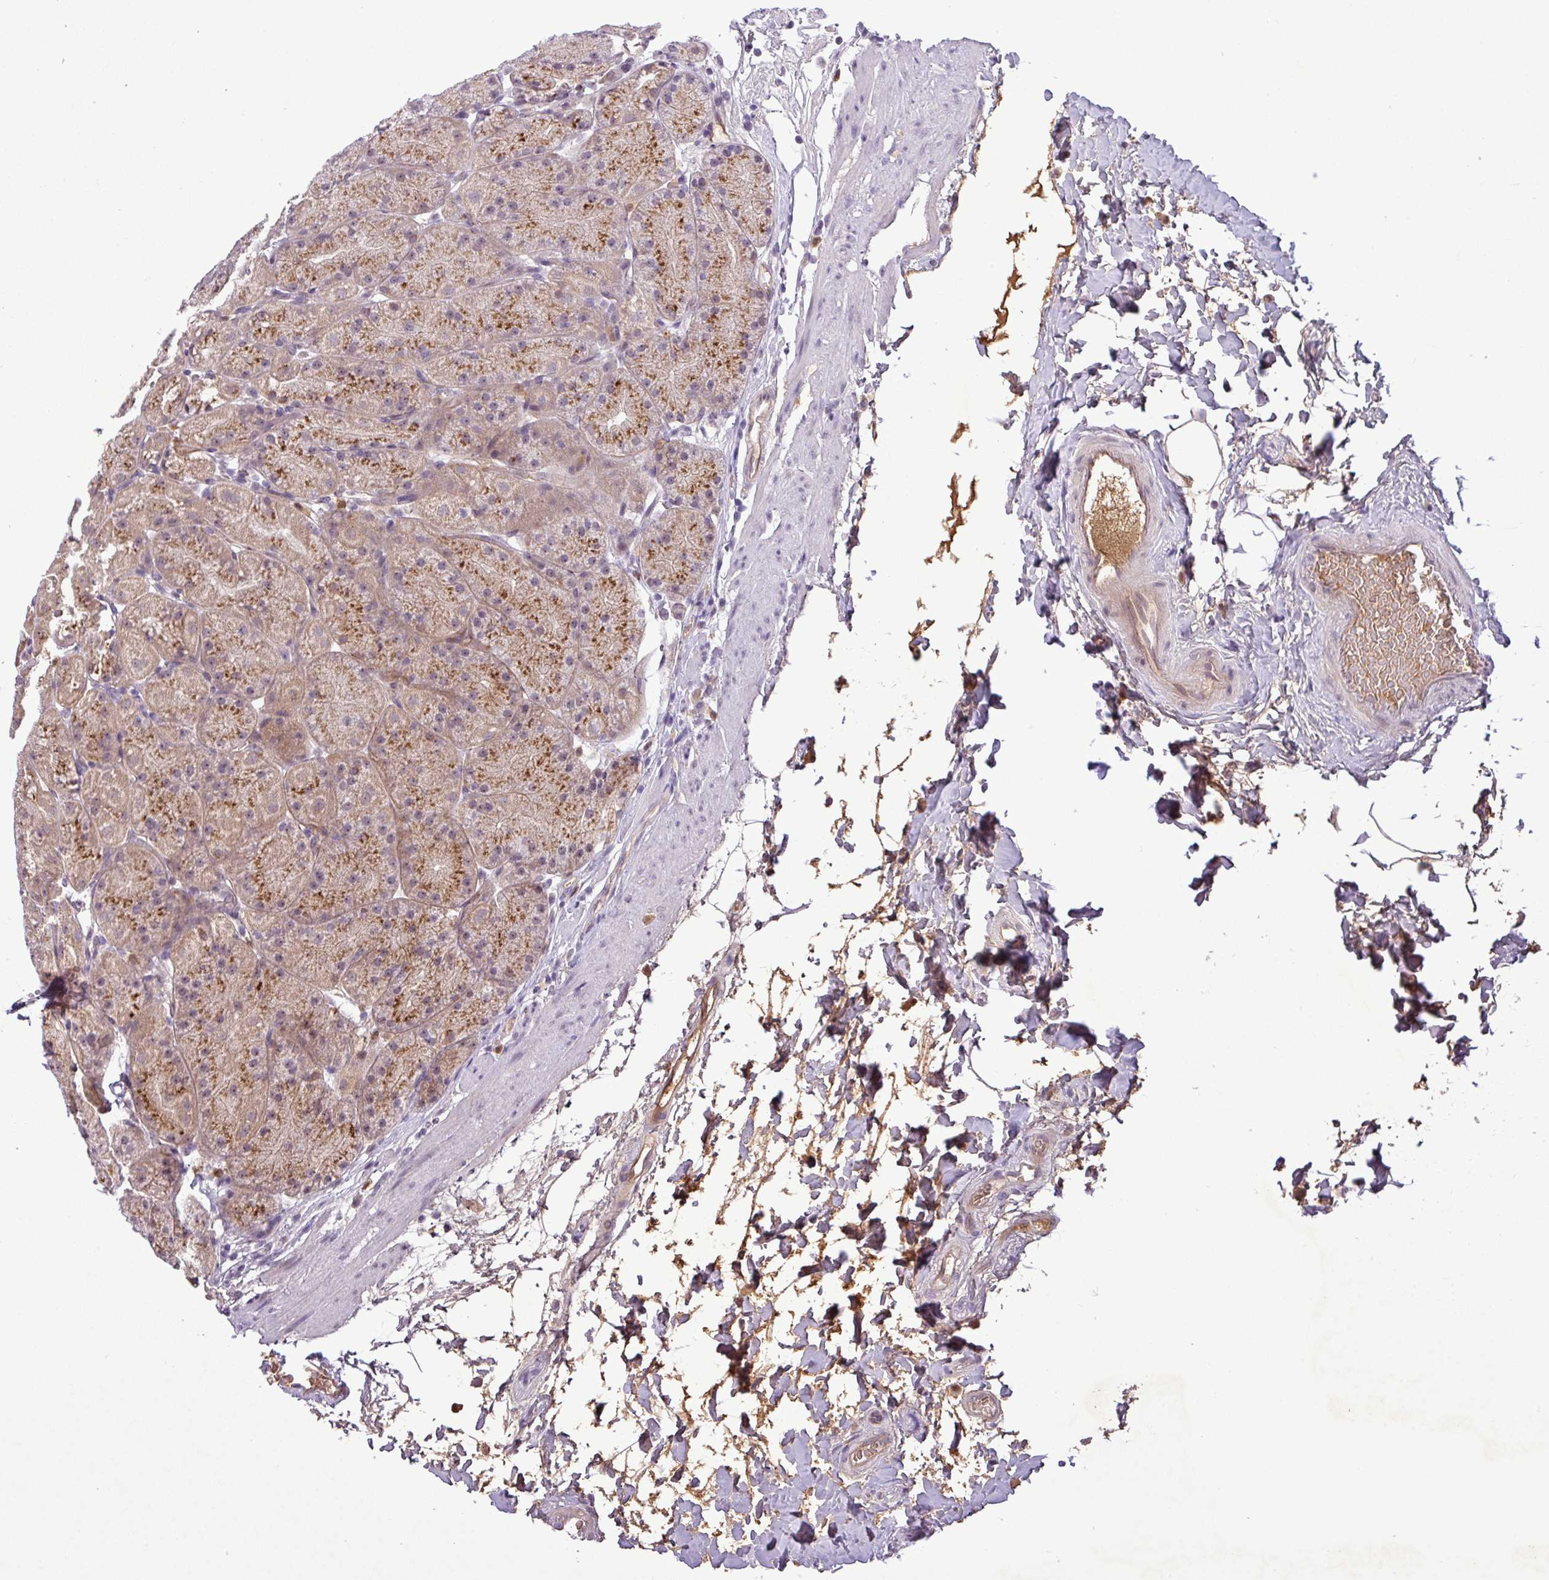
{"staining": {"intensity": "strong", "quantity": "25%-75%", "location": "cytoplasmic/membranous"}, "tissue": "stomach", "cell_type": "Glandular cells", "image_type": "normal", "snomed": [{"axis": "morphology", "description": "Normal tissue, NOS"}, {"axis": "topography", "description": "Stomach, upper"}, {"axis": "topography", "description": "Stomach, lower"}], "caption": "Protein analysis of normal stomach shows strong cytoplasmic/membranous positivity in about 25%-75% of glandular cells.", "gene": "PCDH1", "patient": {"sex": "male", "age": 67}}